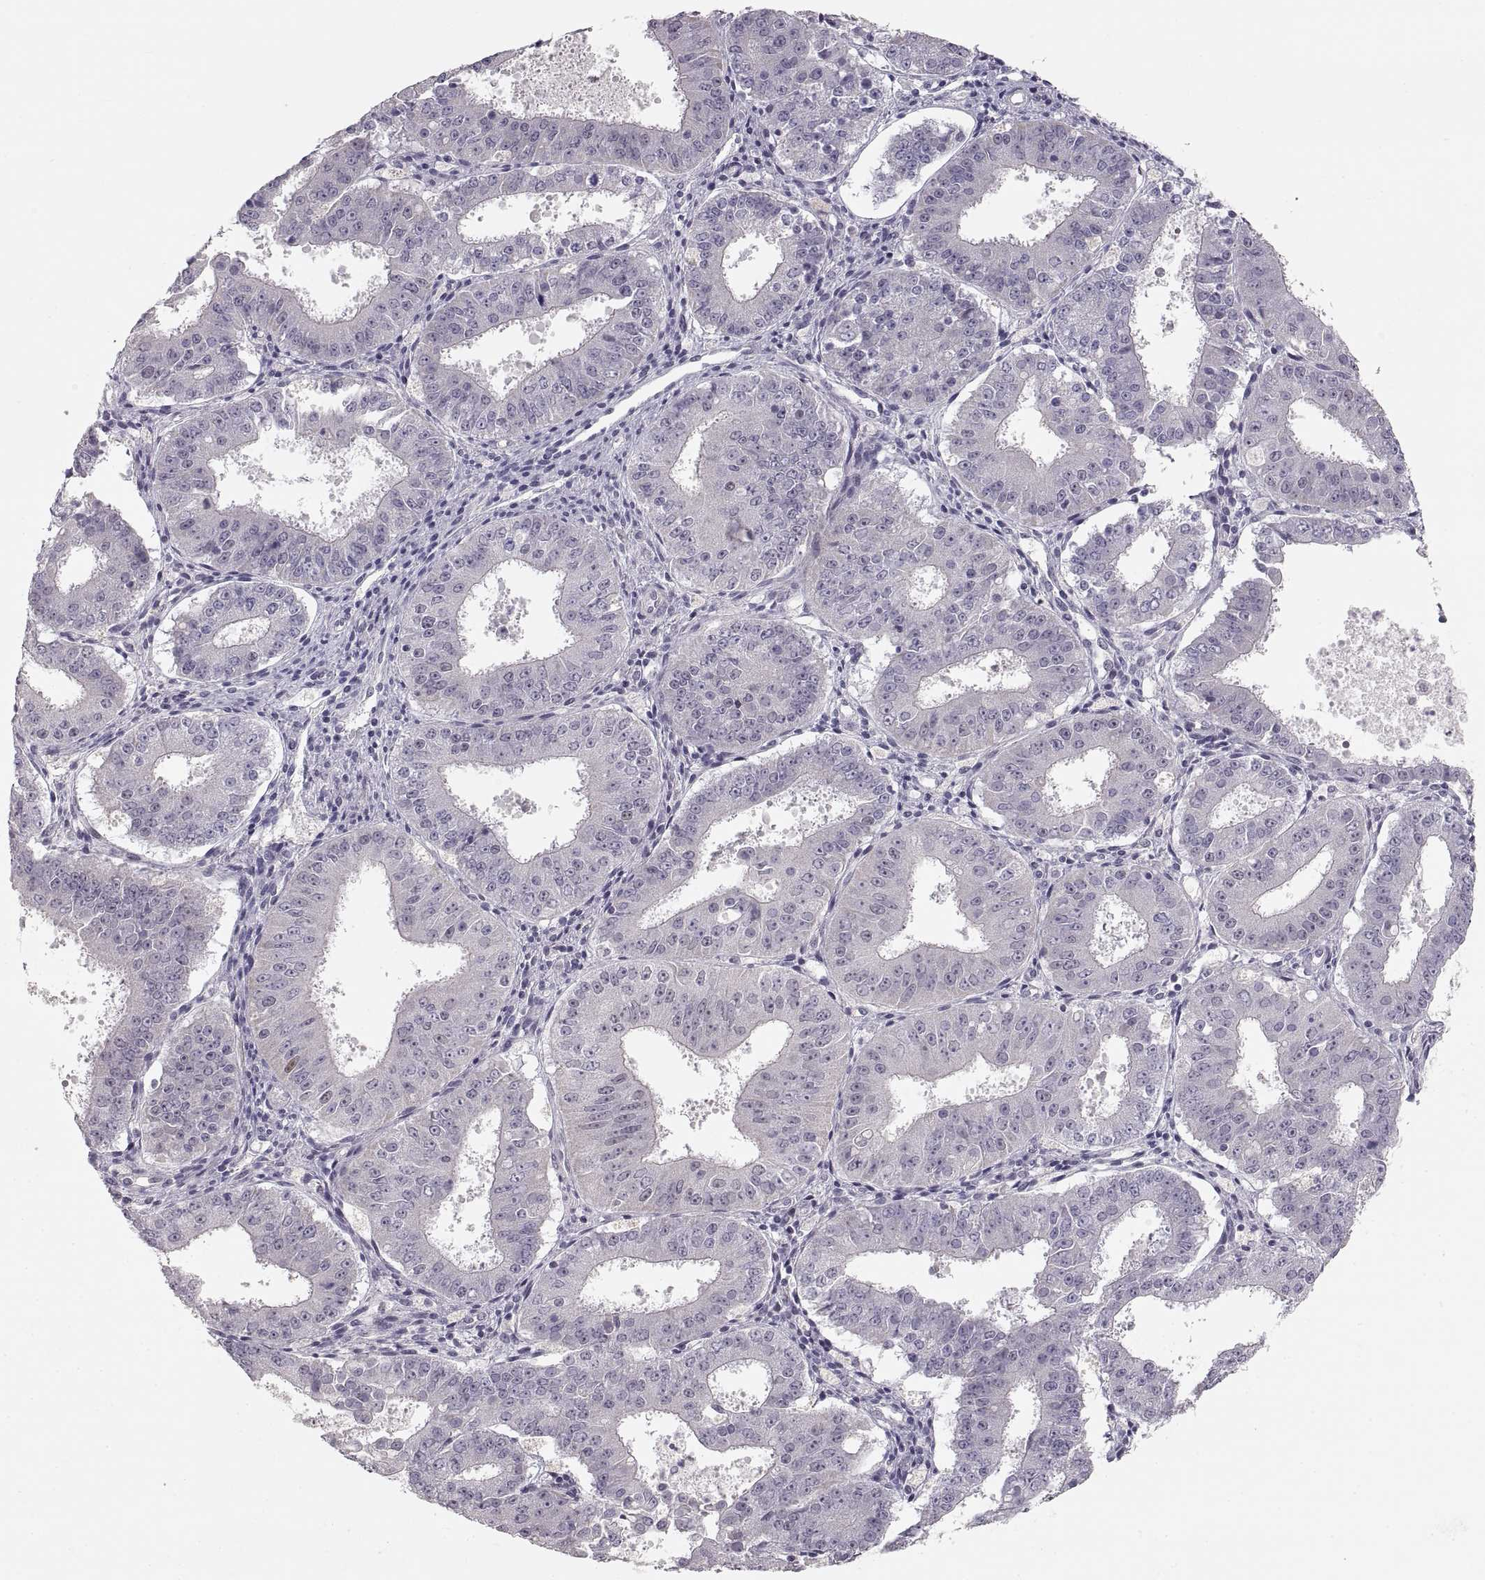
{"staining": {"intensity": "negative", "quantity": "none", "location": "none"}, "tissue": "ovarian cancer", "cell_type": "Tumor cells", "image_type": "cancer", "snomed": [{"axis": "morphology", "description": "Carcinoma, endometroid"}, {"axis": "topography", "description": "Ovary"}], "caption": "DAB immunohistochemical staining of ovarian endometroid carcinoma displays no significant expression in tumor cells.", "gene": "PCSK2", "patient": {"sex": "female", "age": 42}}